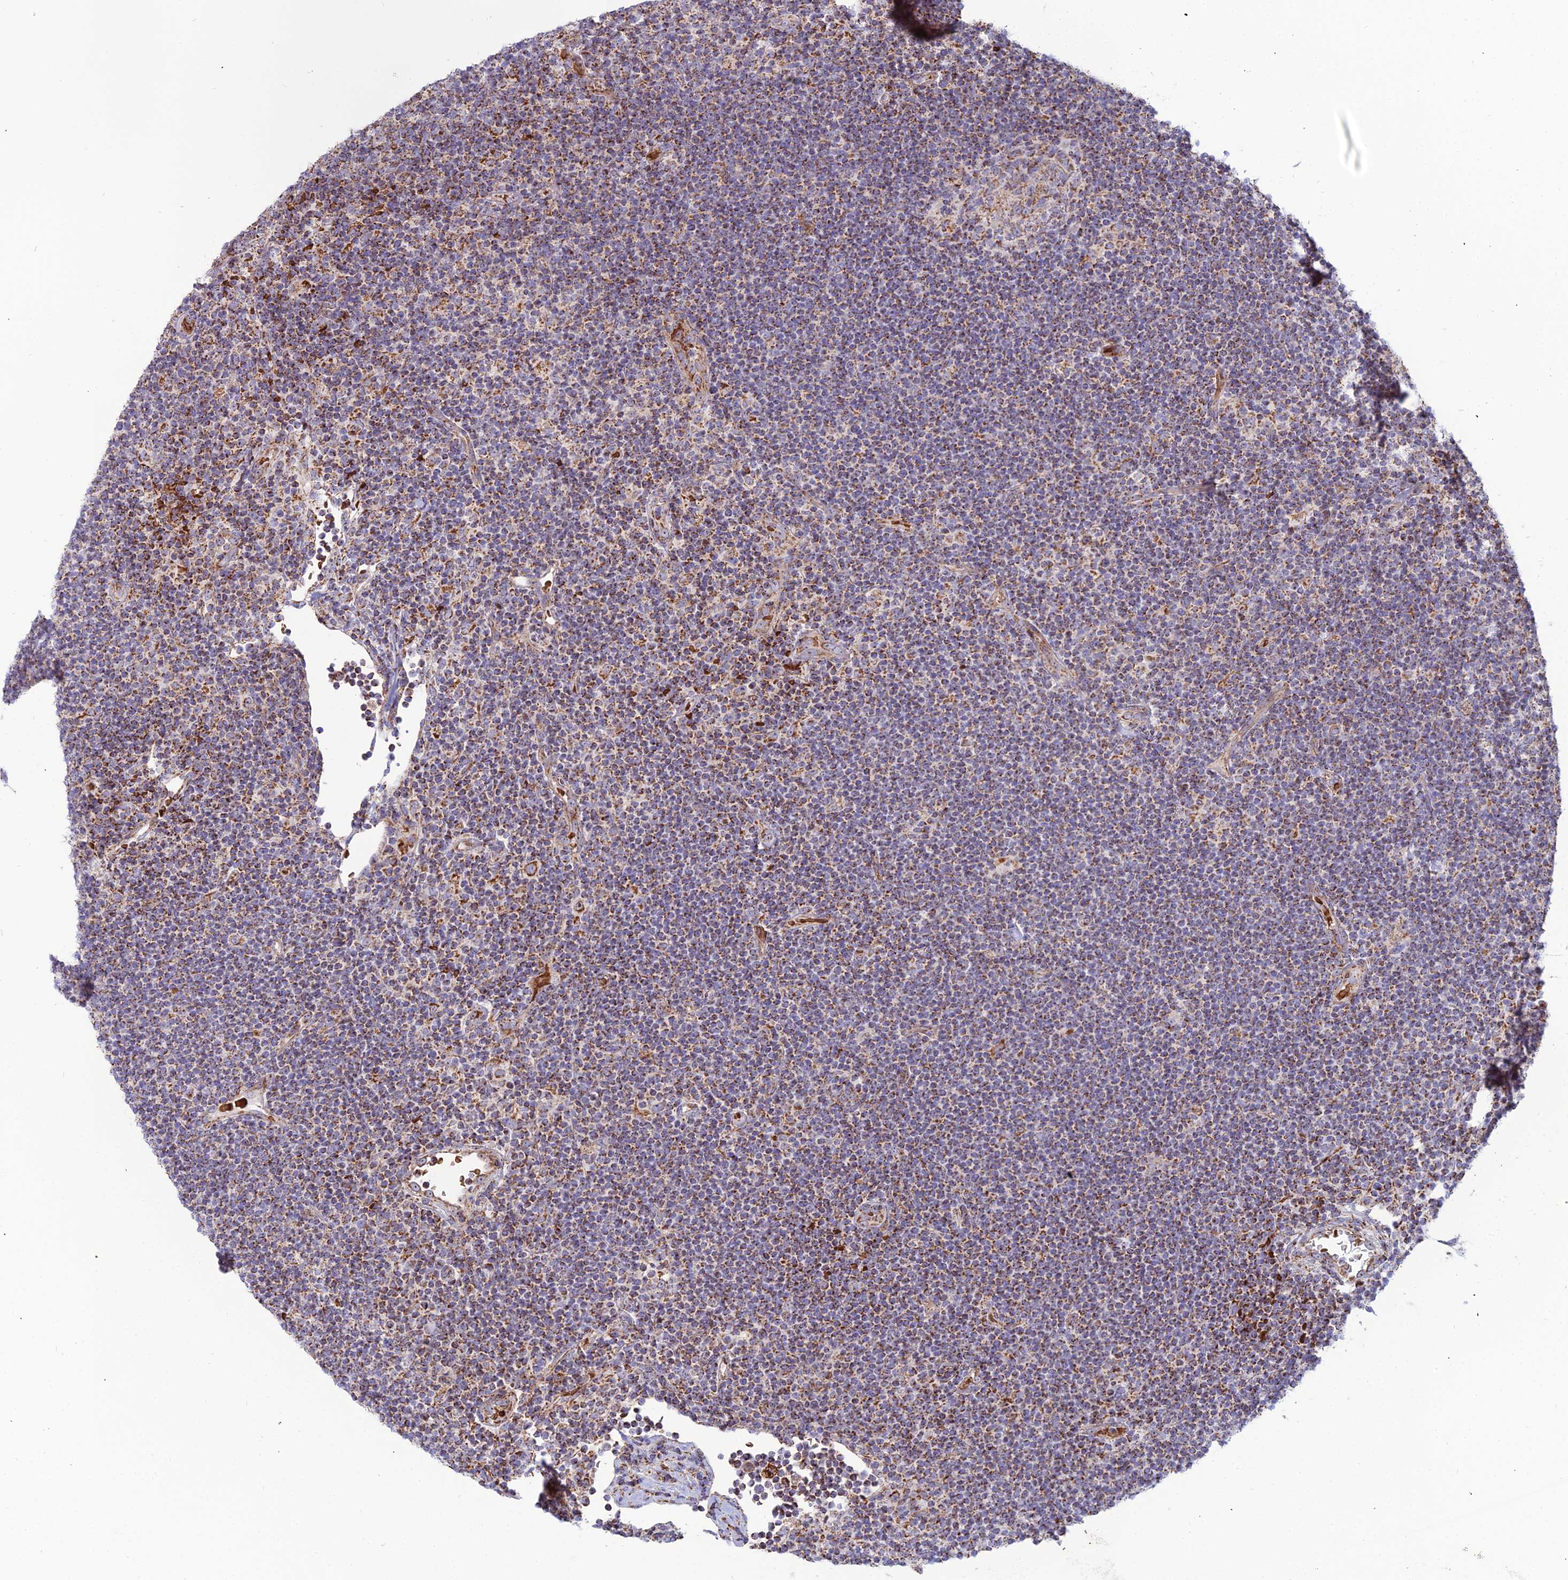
{"staining": {"intensity": "strong", "quantity": "25%-75%", "location": "cytoplasmic/membranous"}, "tissue": "lymphoma", "cell_type": "Tumor cells", "image_type": "cancer", "snomed": [{"axis": "morphology", "description": "Hodgkin's disease, NOS"}, {"axis": "topography", "description": "Lymph node"}], "caption": "Human lymphoma stained with a brown dye shows strong cytoplasmic/membranous positive expression in about 25%-75% of tumor cells.", "gene": "SLC35F4", "patient": {"sex": "female", "age": 57}}